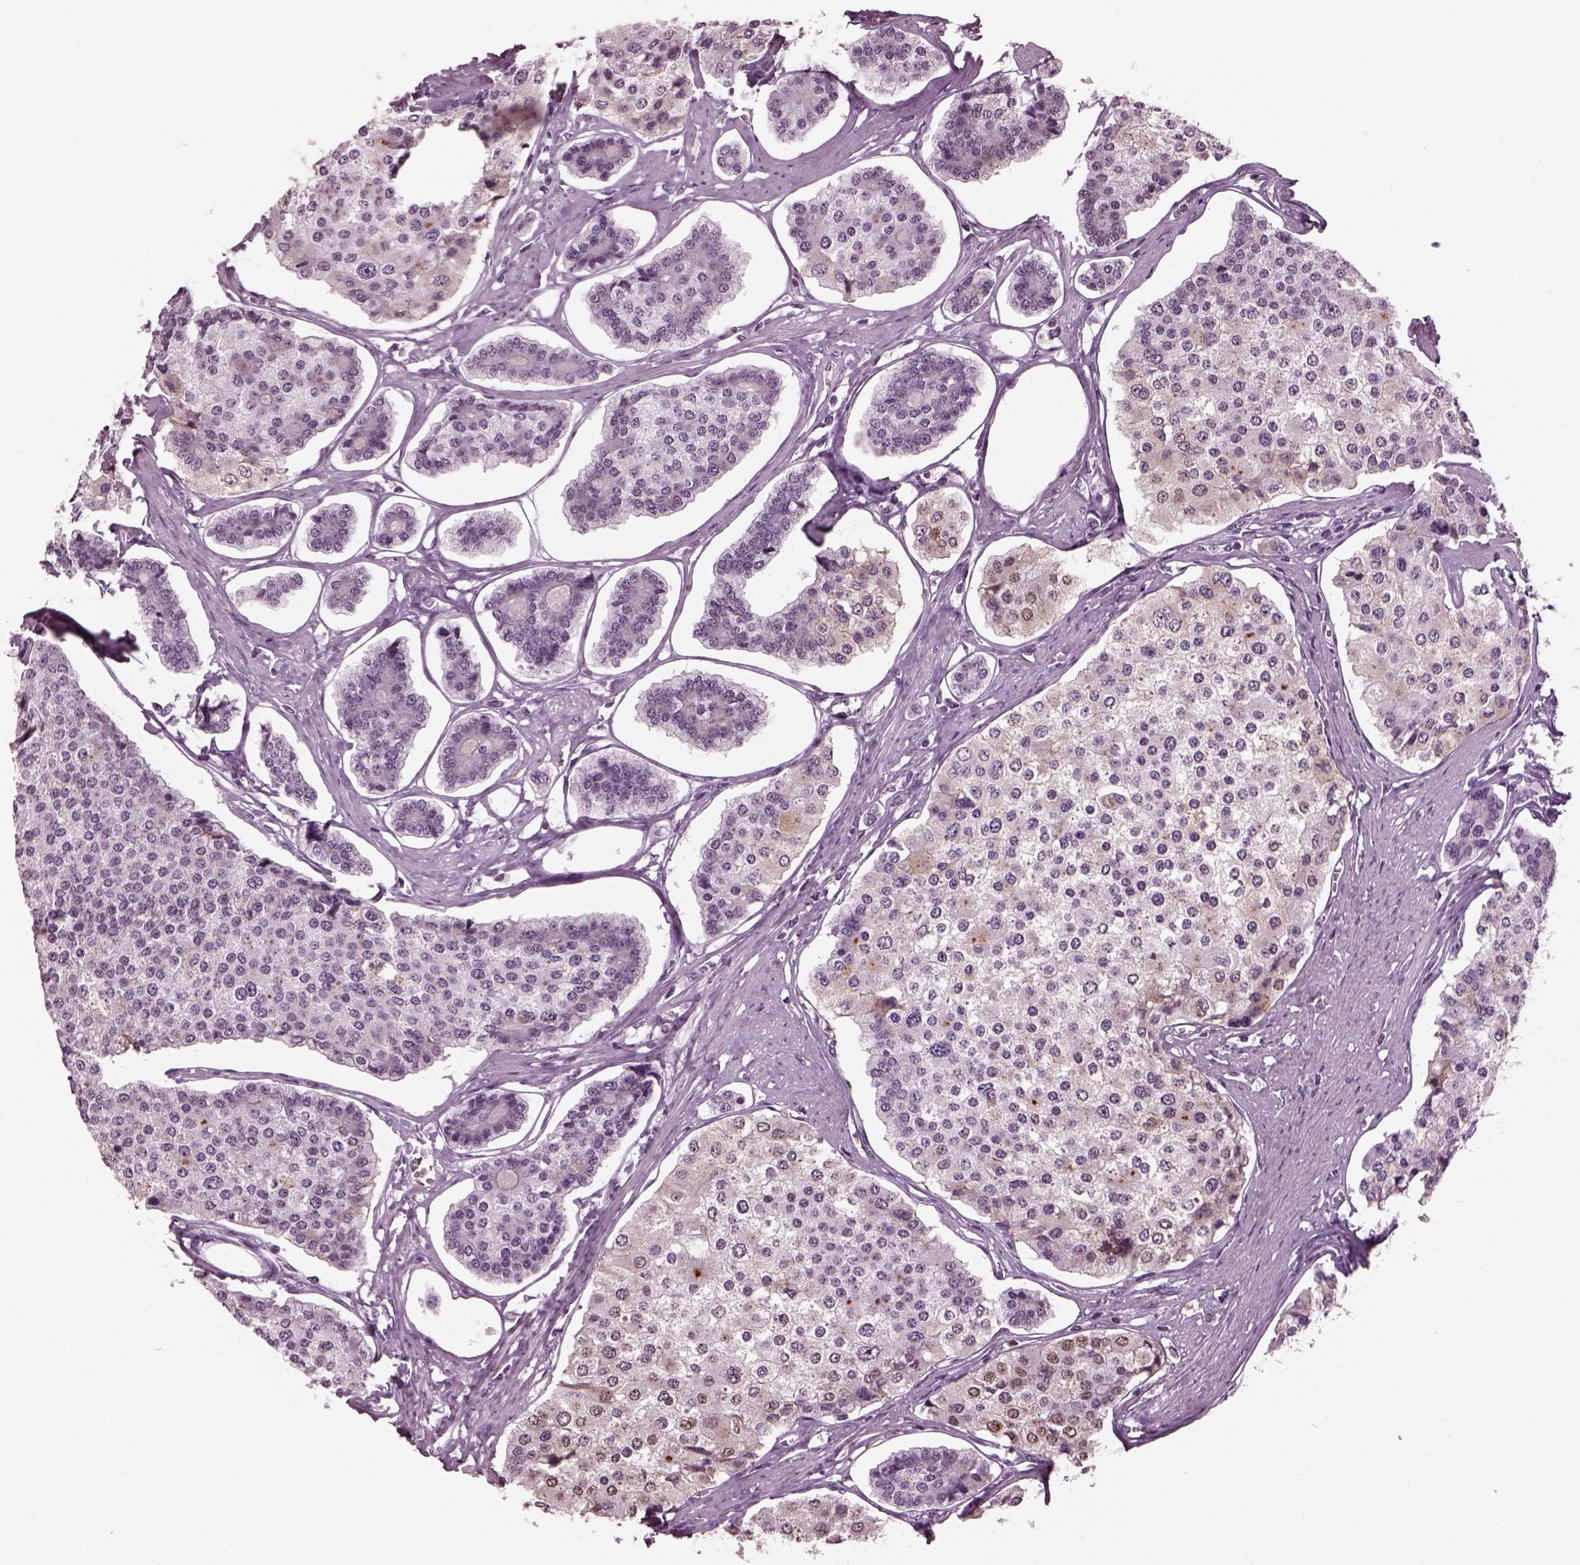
{"staining": {"intensity": "negative", "quantity": "none", "location": "none"}, "tissue": "carcinoid", "cell_type": "Tumor cells", "image_type": "cancer", "snomed": [{"axis": "morphology", "description": "Carcinoid, malignant, NOS"}, {"axis": "topography", "description": "Small intestine"}], "caption": "Human carcinoid stained for a protein using immunohistochemistry (IHC) reveals no staining in tumor cells.", "gene": "ADGRG2", "patient": {"sex": "female", "age": 65}}